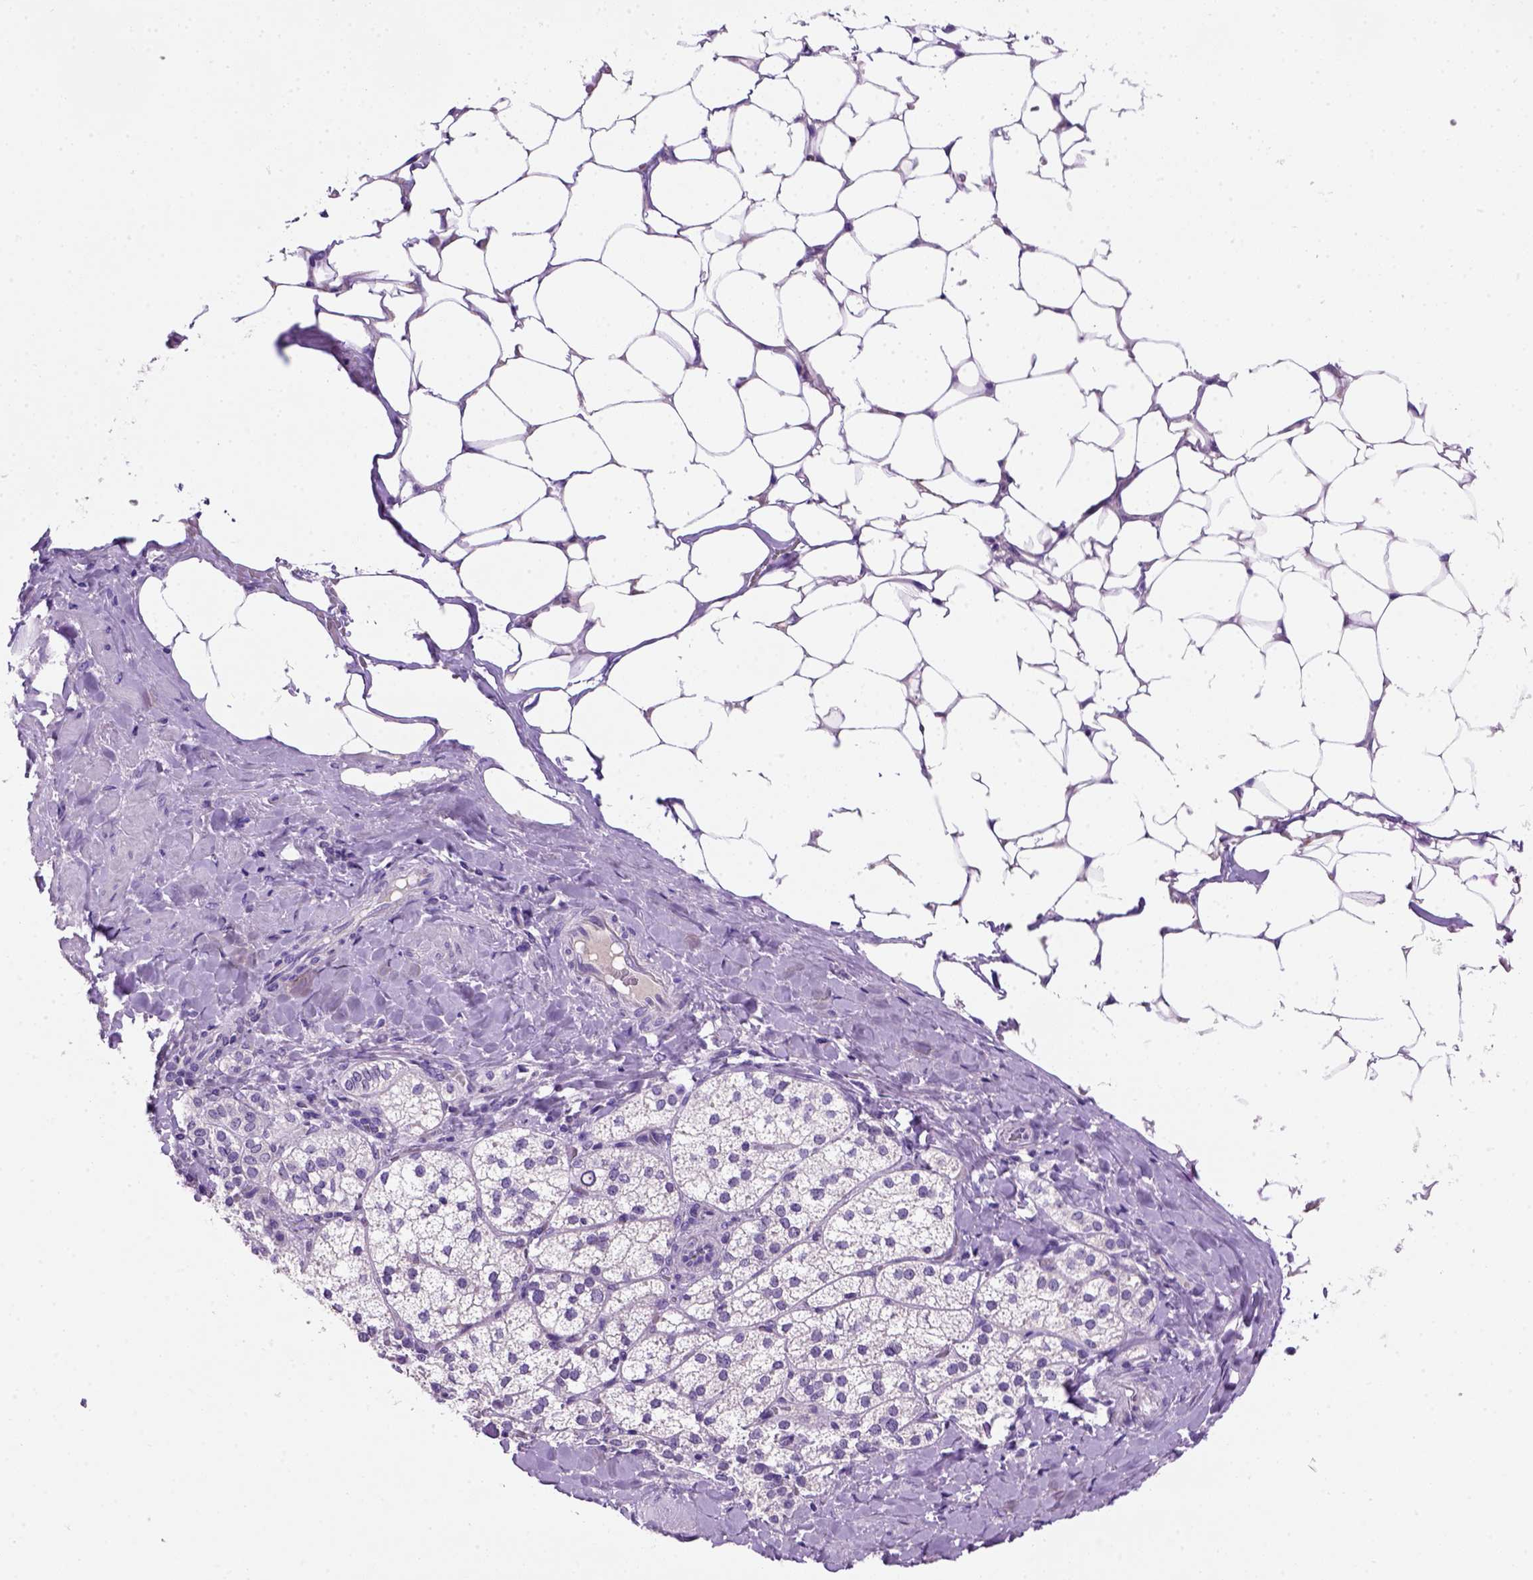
{"staining": {"intensity": "negative", "quantity": "none", "location": "none"}, "tissue": "adrenal gland", "cell_type": "Glandular cells", "image_type": "normal", "snomed": [{"axis": "morphology", "description": "Normal tissue, NOS"}, {"axis": "topography", "description": "Adrenal gland"}], "caption": "Immunohistochemistry micrograph of benign adrenal gland stained for a protein (brown), which reveals no positivity in glandular cells.", "gene": "CDH1", "patient": {"sex": "male", "age": 53}}